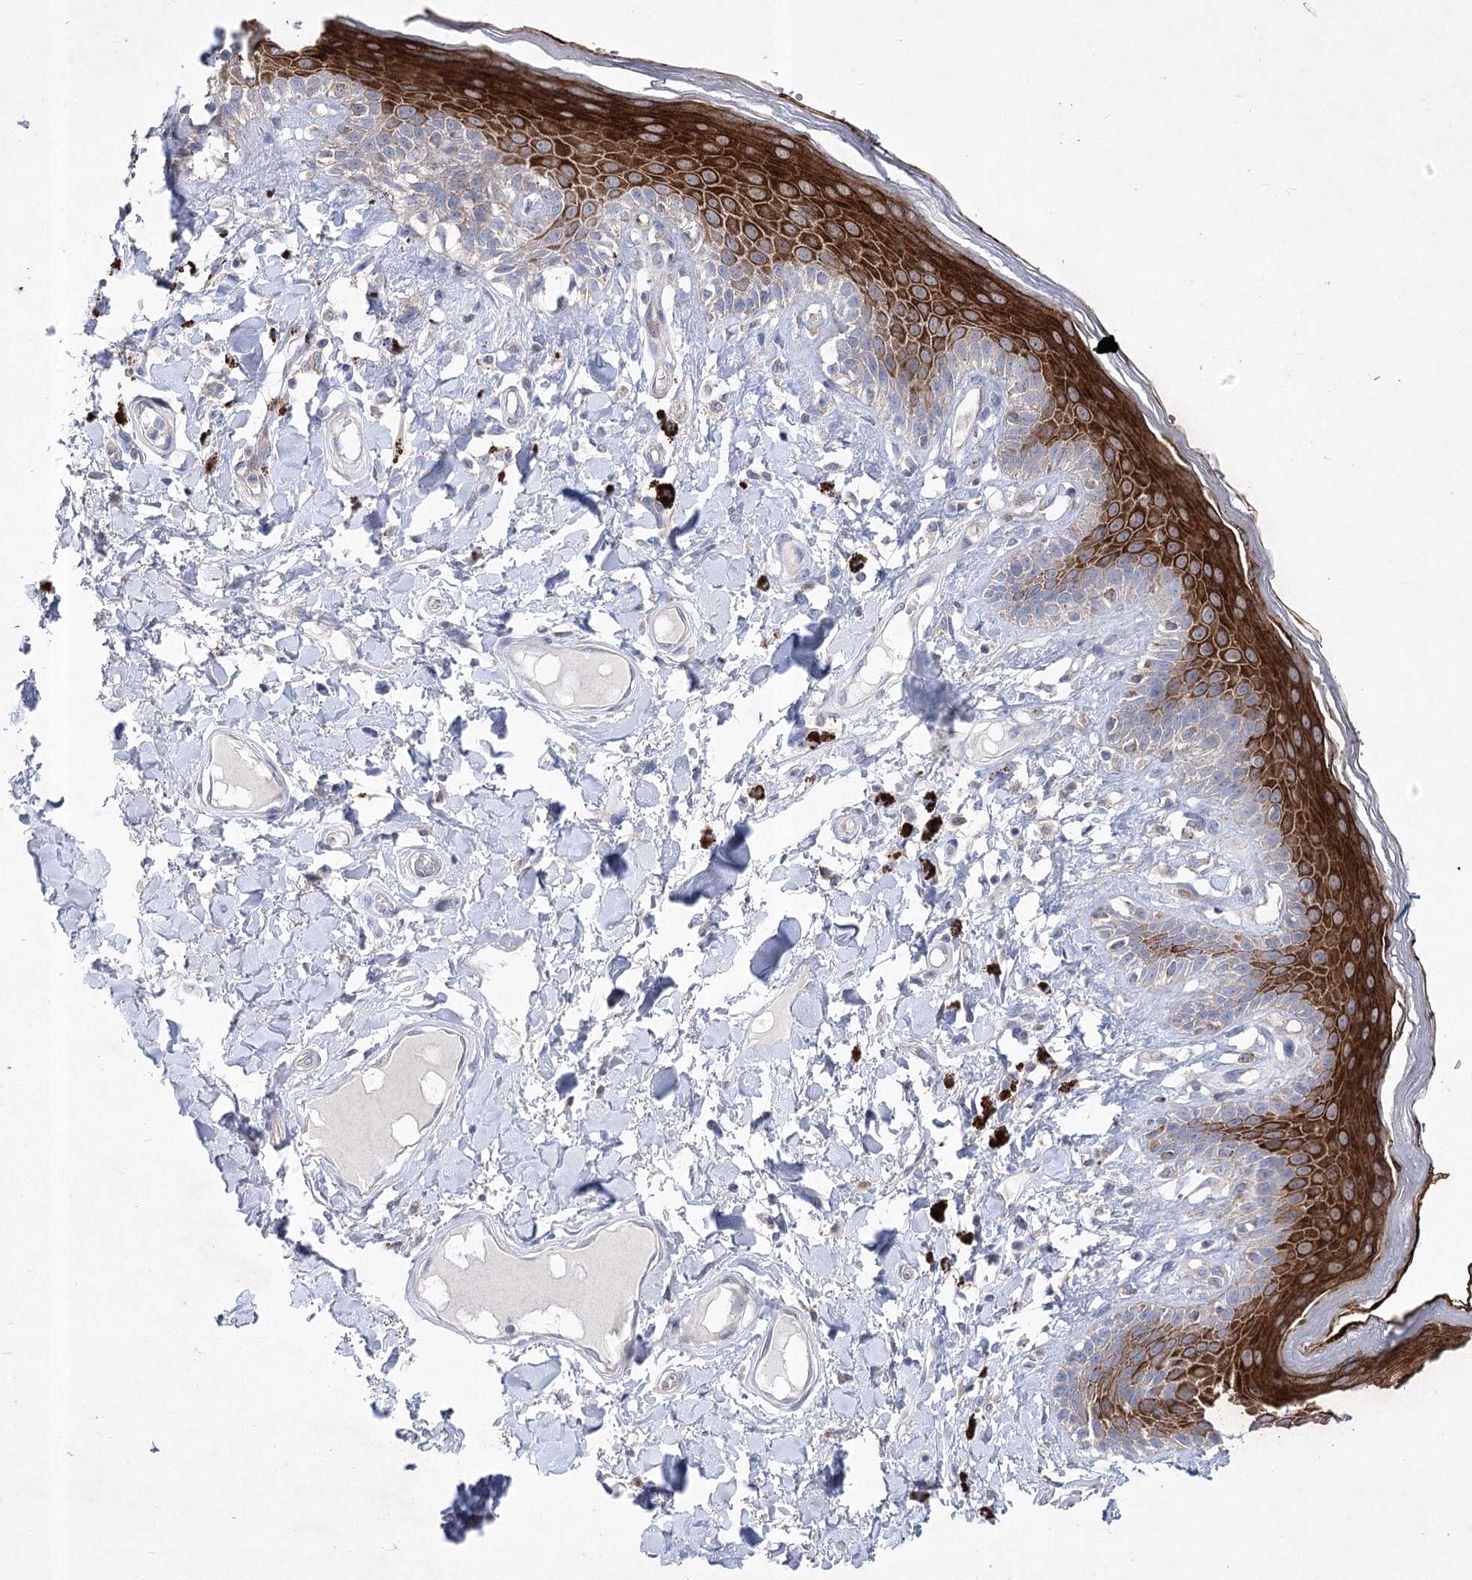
{"staining": {"intensity": "strong", "quantity": "25%-75%", "location": "cytoplasmic/membranous"}, "tissue": "skin", "cell_type": "Epidermal cells", "image_type": "normal", "snomed": [{"axis": "morphology", "description": "Normal tissue, NOS"}, {"axis": "topography", "description": "Anal"}], "caption": "Protein positivity by immunohistochemistry reveals strong cytoplasmic/membranous positivity in approximately 25%-75% of epidermal cells in normal skin. Using DAB (brown) and hematoxylin (blue) stains, captured at high magnification using brightfield microscopy.", "gene": "ITSN2", "patient": {"sex": "female", "age": 78}}